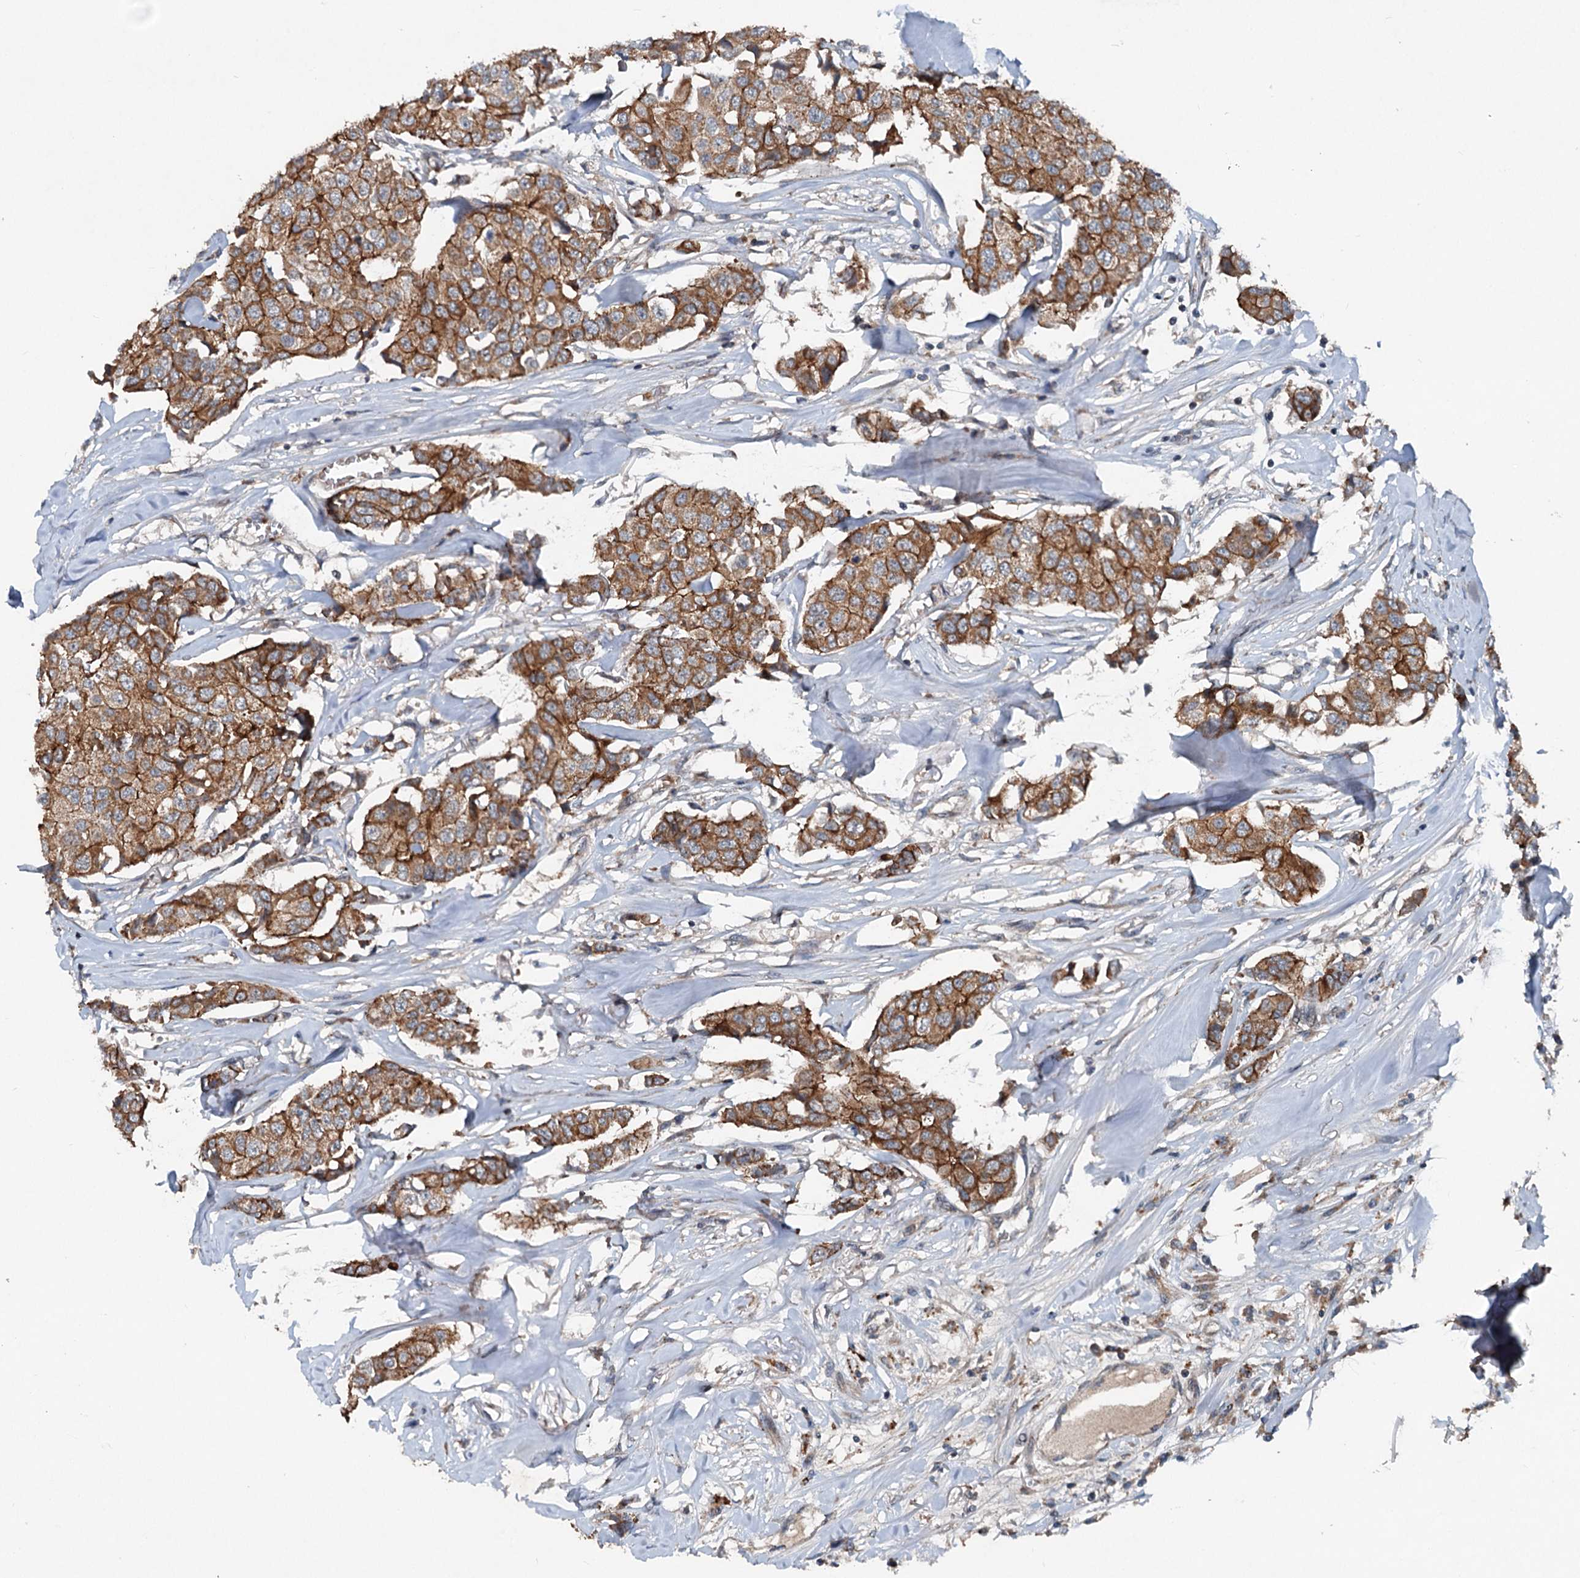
{"staining": {"intensity": "strong", "quantity": ">75%", "location": "cytoplasmic/membranous"}, "tissue": "breast cancer", "cell_type": "Tumor cells", "image_type": "cancer", "snomed": [{"axis": "morphology", "description": "Duct carcinoma"}, {"axis": "topography", "description": "Breast"}], "caption": "Tumor cells display strong cytoplasmic/membranous expression in about >75% of cells in breast infiltrating ductal carcinoma. (brown staining indicates protein expression, while blue staining denotes nuclei).", "gene": "N4BP2L2", "patient": {"sex": "female", "age": 80}}